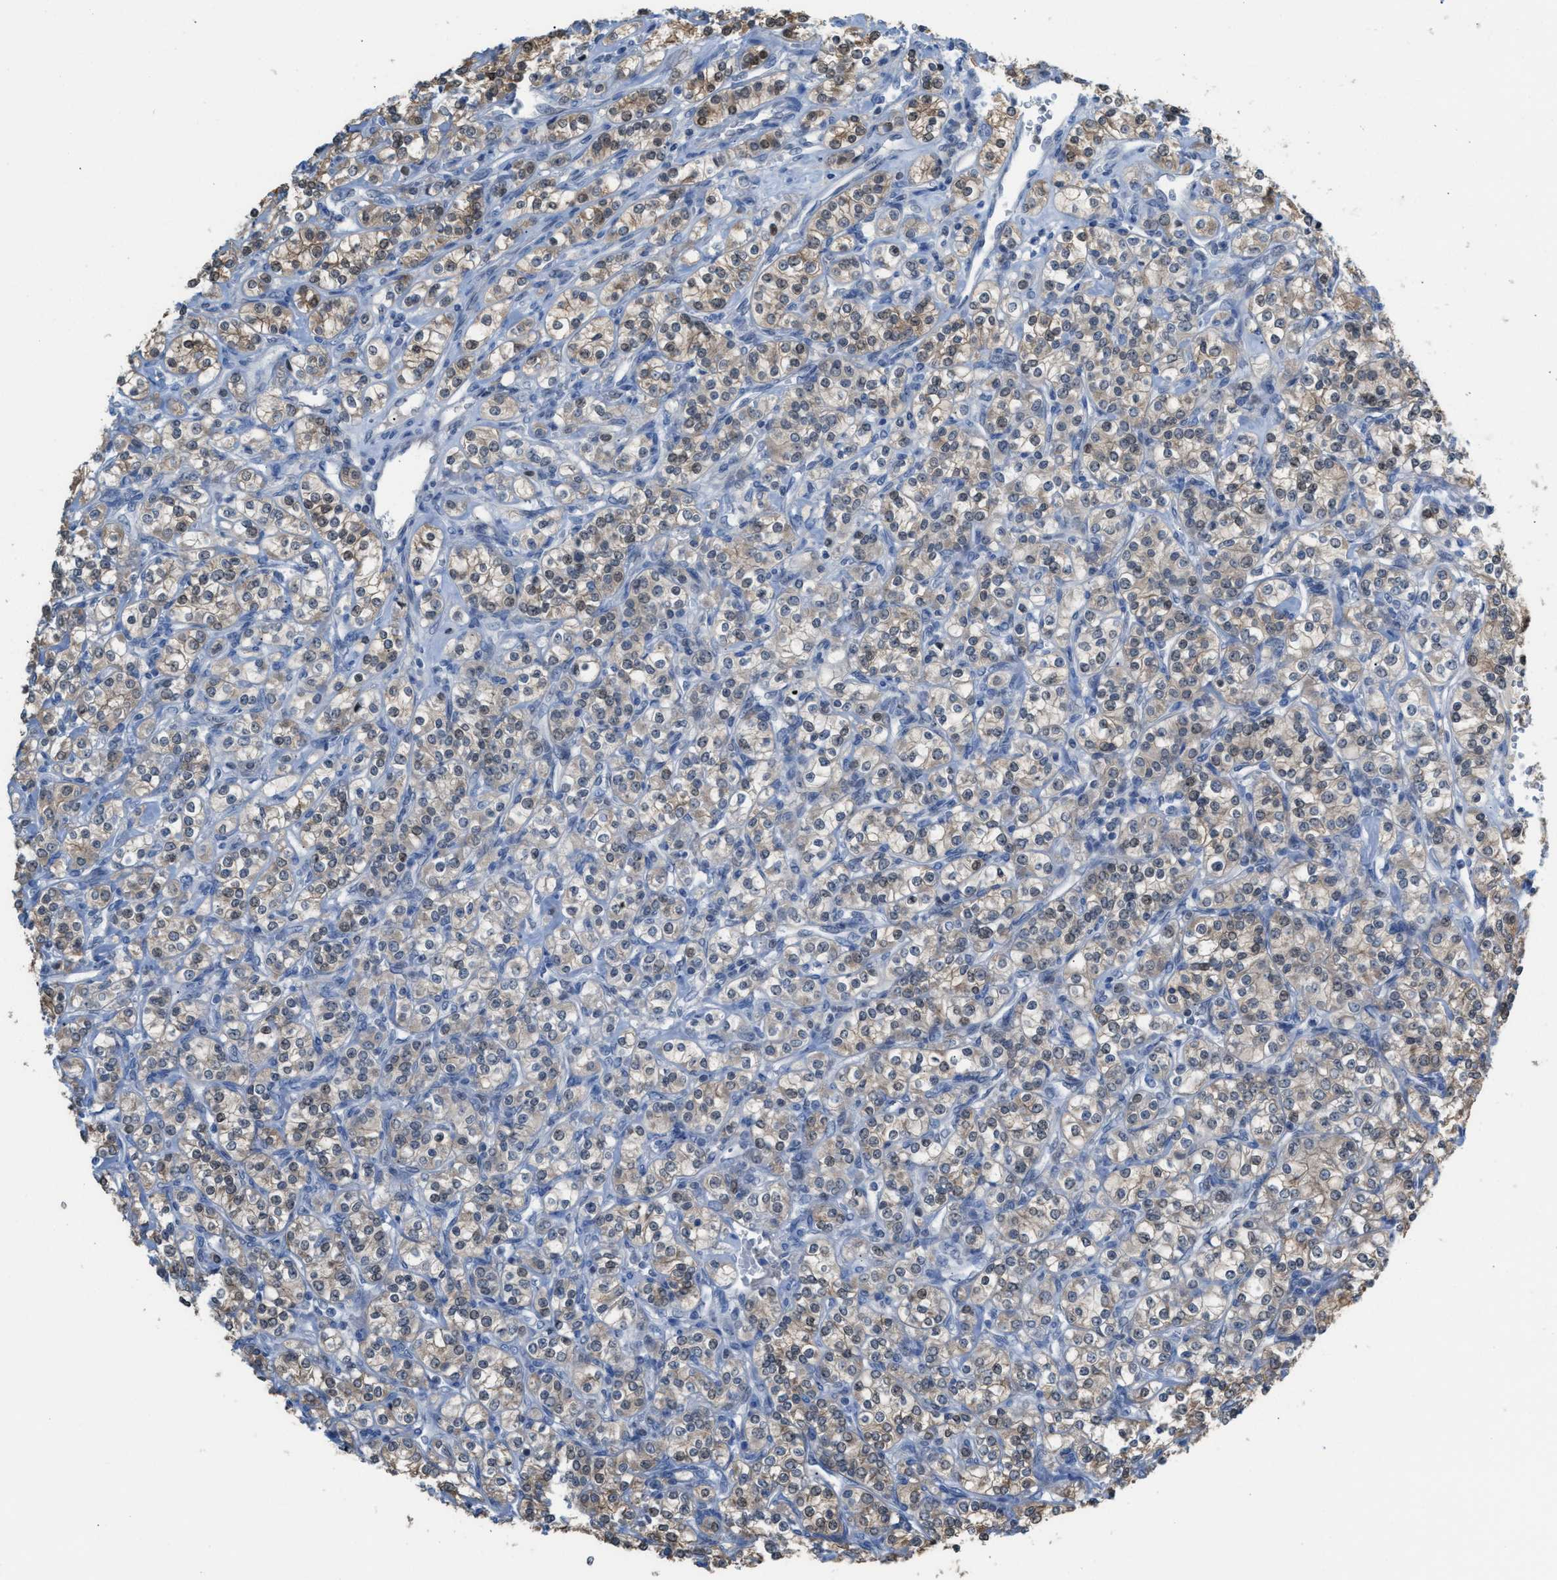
{"staining": {"intensity": "weak", "quantity": ">75%", "location": "cytoplasmic/membranous"}, "tissue": "renal cancer", "cell_type": "Tumor cells", "image_type": "cancer", "snomed": [{"axis": "morphology", "description": "Adenocarcinoma, NOS"}, {"axis": "topography", "description": "Kidney"}], "caption": "Renal cancer stained with immunohistochemistry (IHC) exhibits weak cytoplasmic/membranous expression in approximately >75% of tumor cells.", "gene": "PPM1D", "patient": {"sex": "male", "age": 77}}